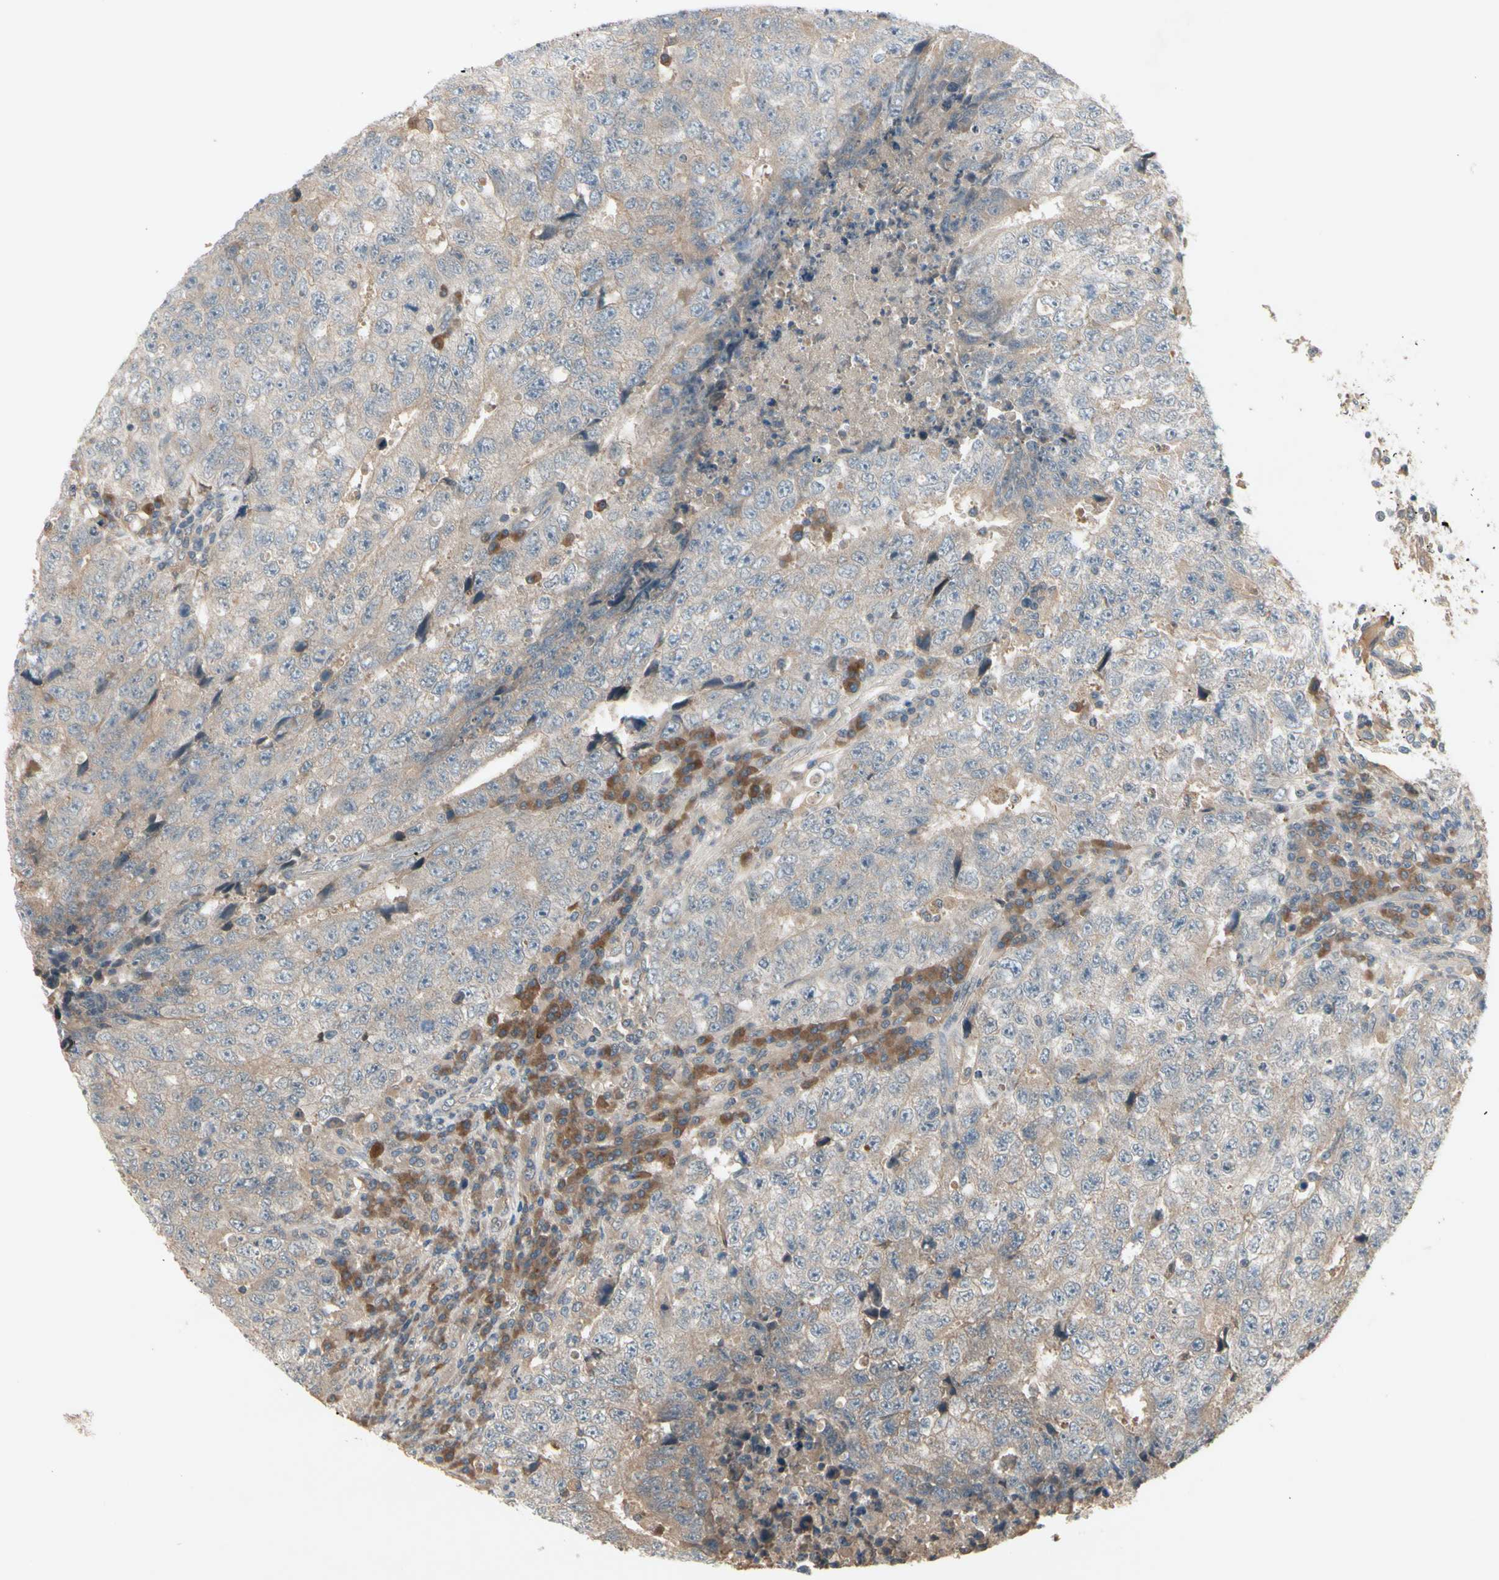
{"staining": {"intensity": "weak", "quantity": ">75%", "location": "cytoplasmic/membranous"}, "tissue": "testis cancer", "cell_type": "Tumor cells", "image_type": "cancer", "snomed": [{"axis": "morphology", "description": "Necrosis, NOS"}, {"axis": "morphology", "description": "Carcinoma, Embryonal, NOS"}, {"axis": "topography", "description": "Testis"}], "caption": "Immunohistochemical staining of human testis cancer (embryonal carcinoma) displays low levels of weak cytoplasmic/membranous protein staining in approximately >75% of tumor cells. (Brightfield microscopy of DAB IHC at high magnification).", "gene": "NSF", "patient": {"sex": "male", "age": 19}}